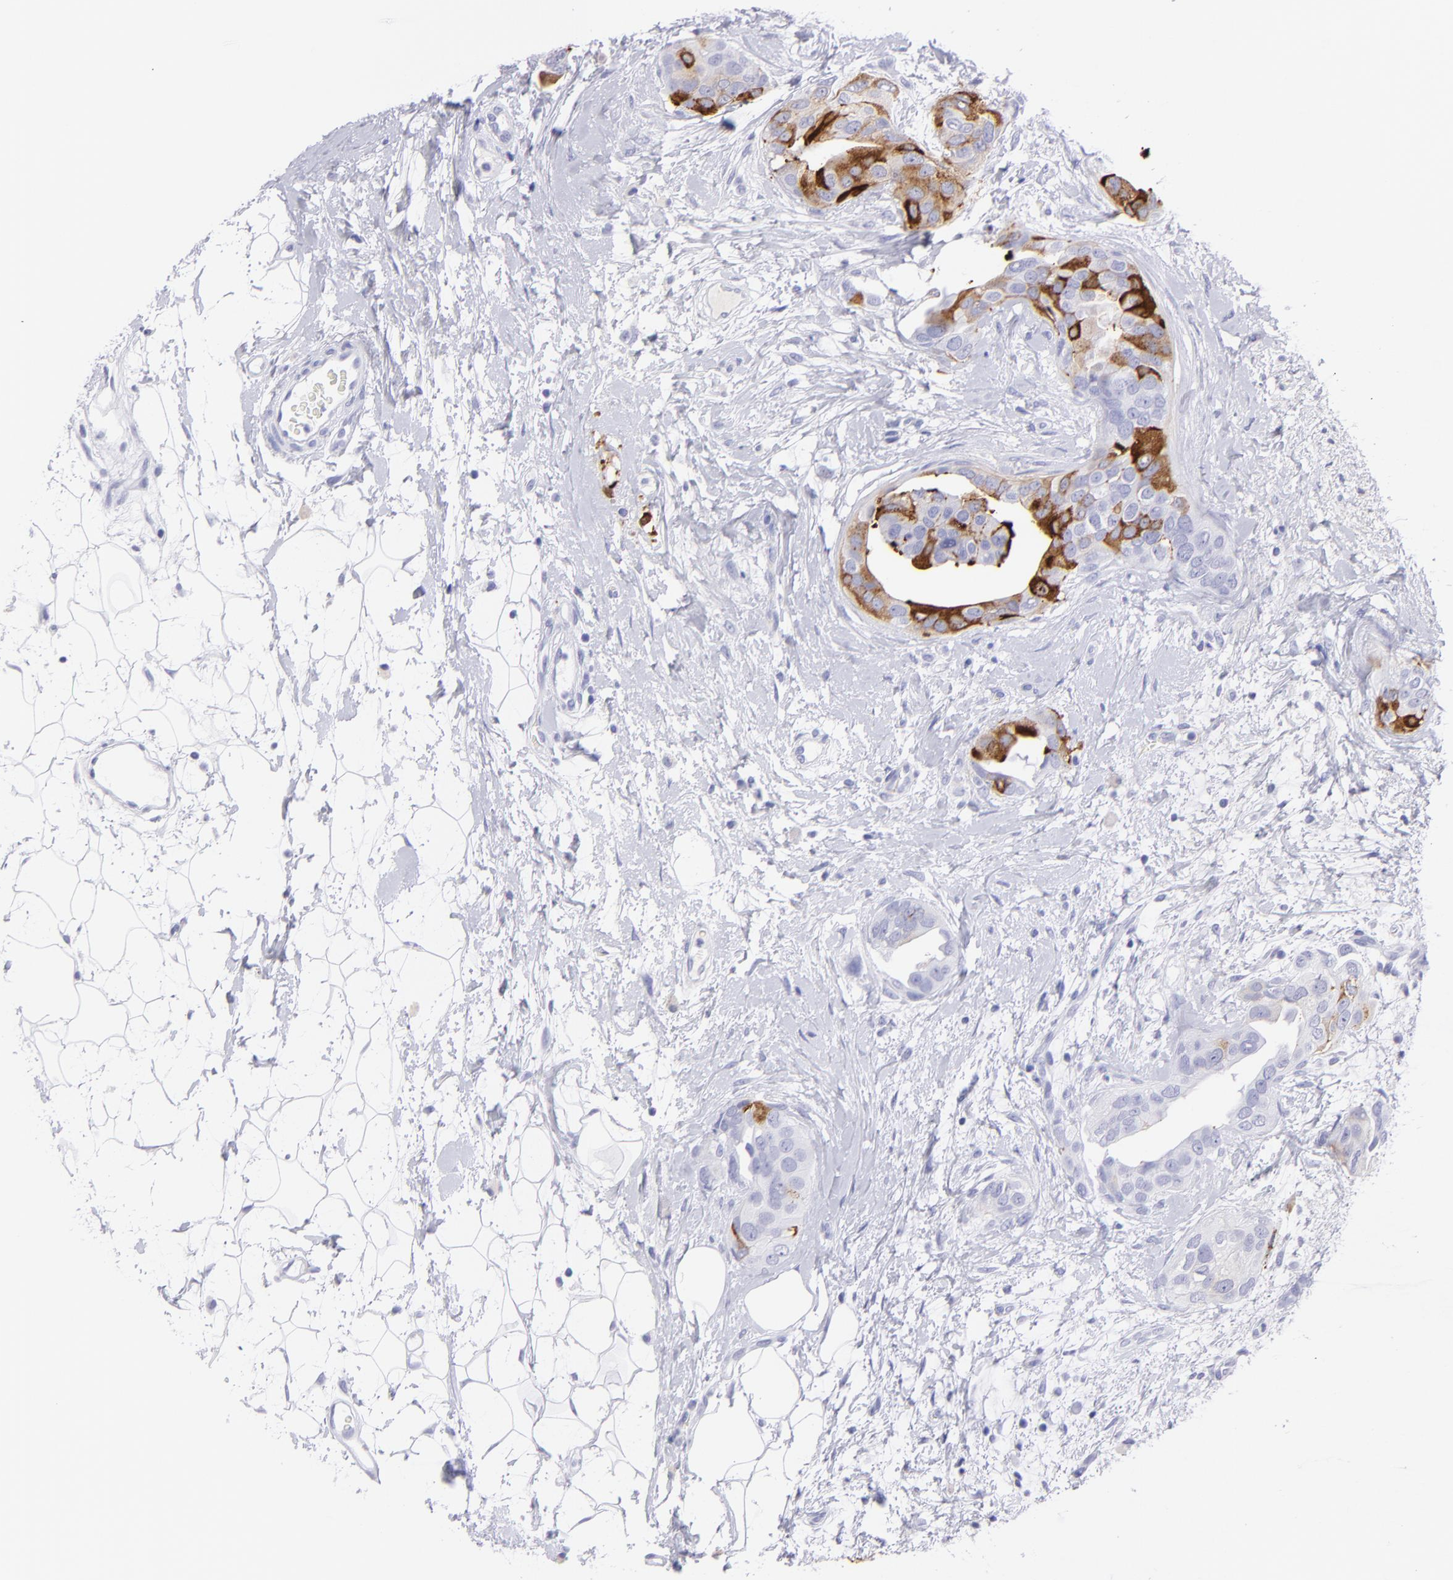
{"staining": {"intensity": "strong", "quantity": "25%-75%", "location": "cytoplasmic/membranous"}, "tissue": "breast cancer", "cell_type": "Tumor cells", "image_type": "cancer", "snomed": [{"axis": "morphology", "description": "Duct carcinoma"}, {"axis": "topography", "description": "Breast"}], "caption": "Immunohistochemistry staining of breast cancer, which demonstrates high levels of strong cytoplasmic/membranous staining in about 25%-75% of tumor cells indicating strong cytoplasmic/membranous protein staining. The staining was performed using DAB (brown) for protein detection and nuclei were counterstained in hematoxylin (blue).", "gene": "PIP", "patient": {"sex": "female", "age": 40}}